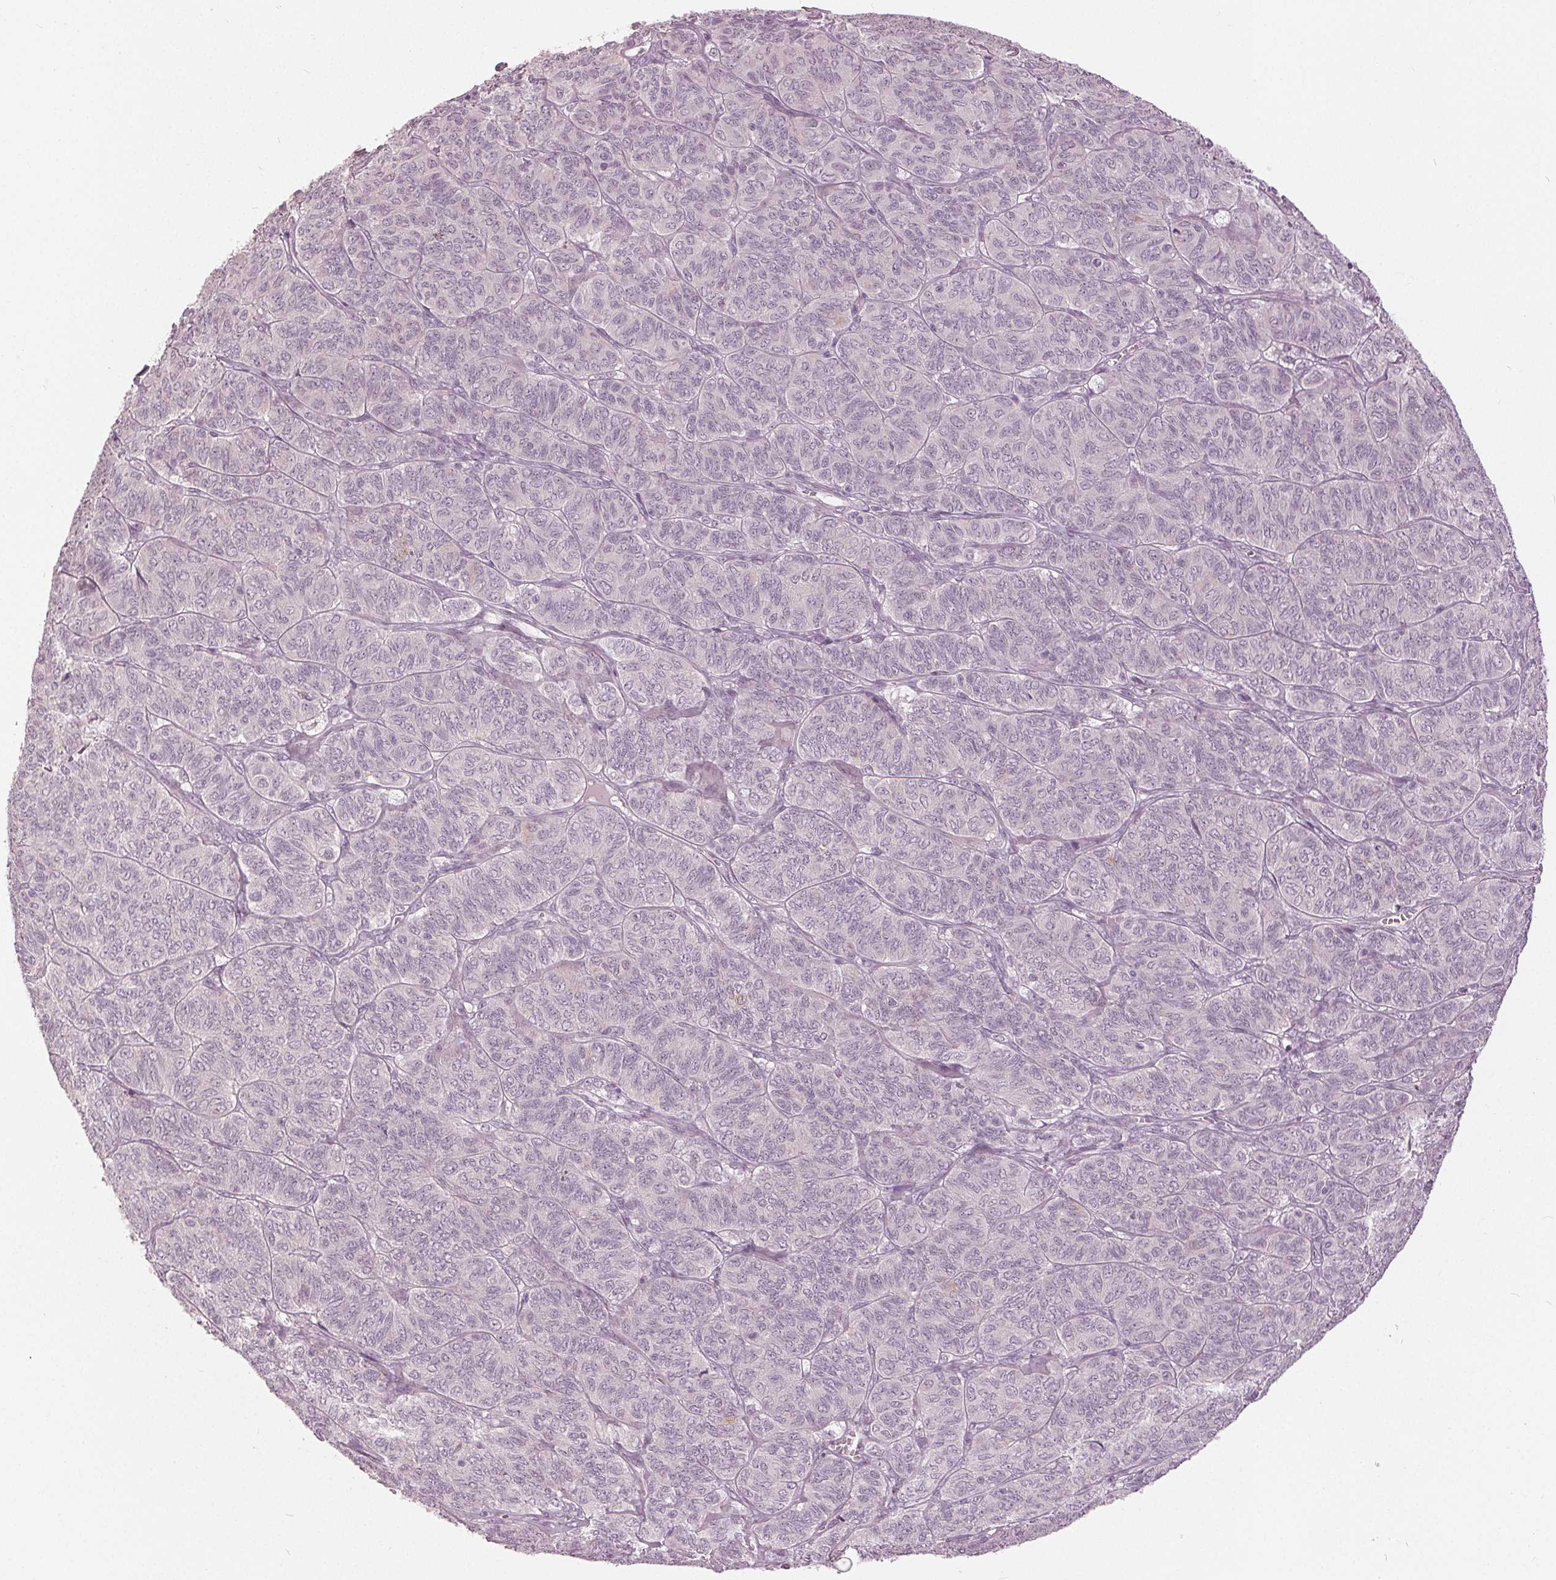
{"staining": {"intensity": "negative", "quantity": "none", "location": "none"}, "tissue": "ovarian cancer", "cell_type": "Tumor cells", "image_type": "cancer", "snomed": [{"axis": "morphology", "description": "Carcinoma, endometroid"}, {"axis": "topography", "description": "Ovary"}], "caption": "A micrograph of human endometroid carcinoma (ovarian) is negative for staining in tumor cells.", "gene": "KLK13", "patient": {"sex": "female", "age": 80}}